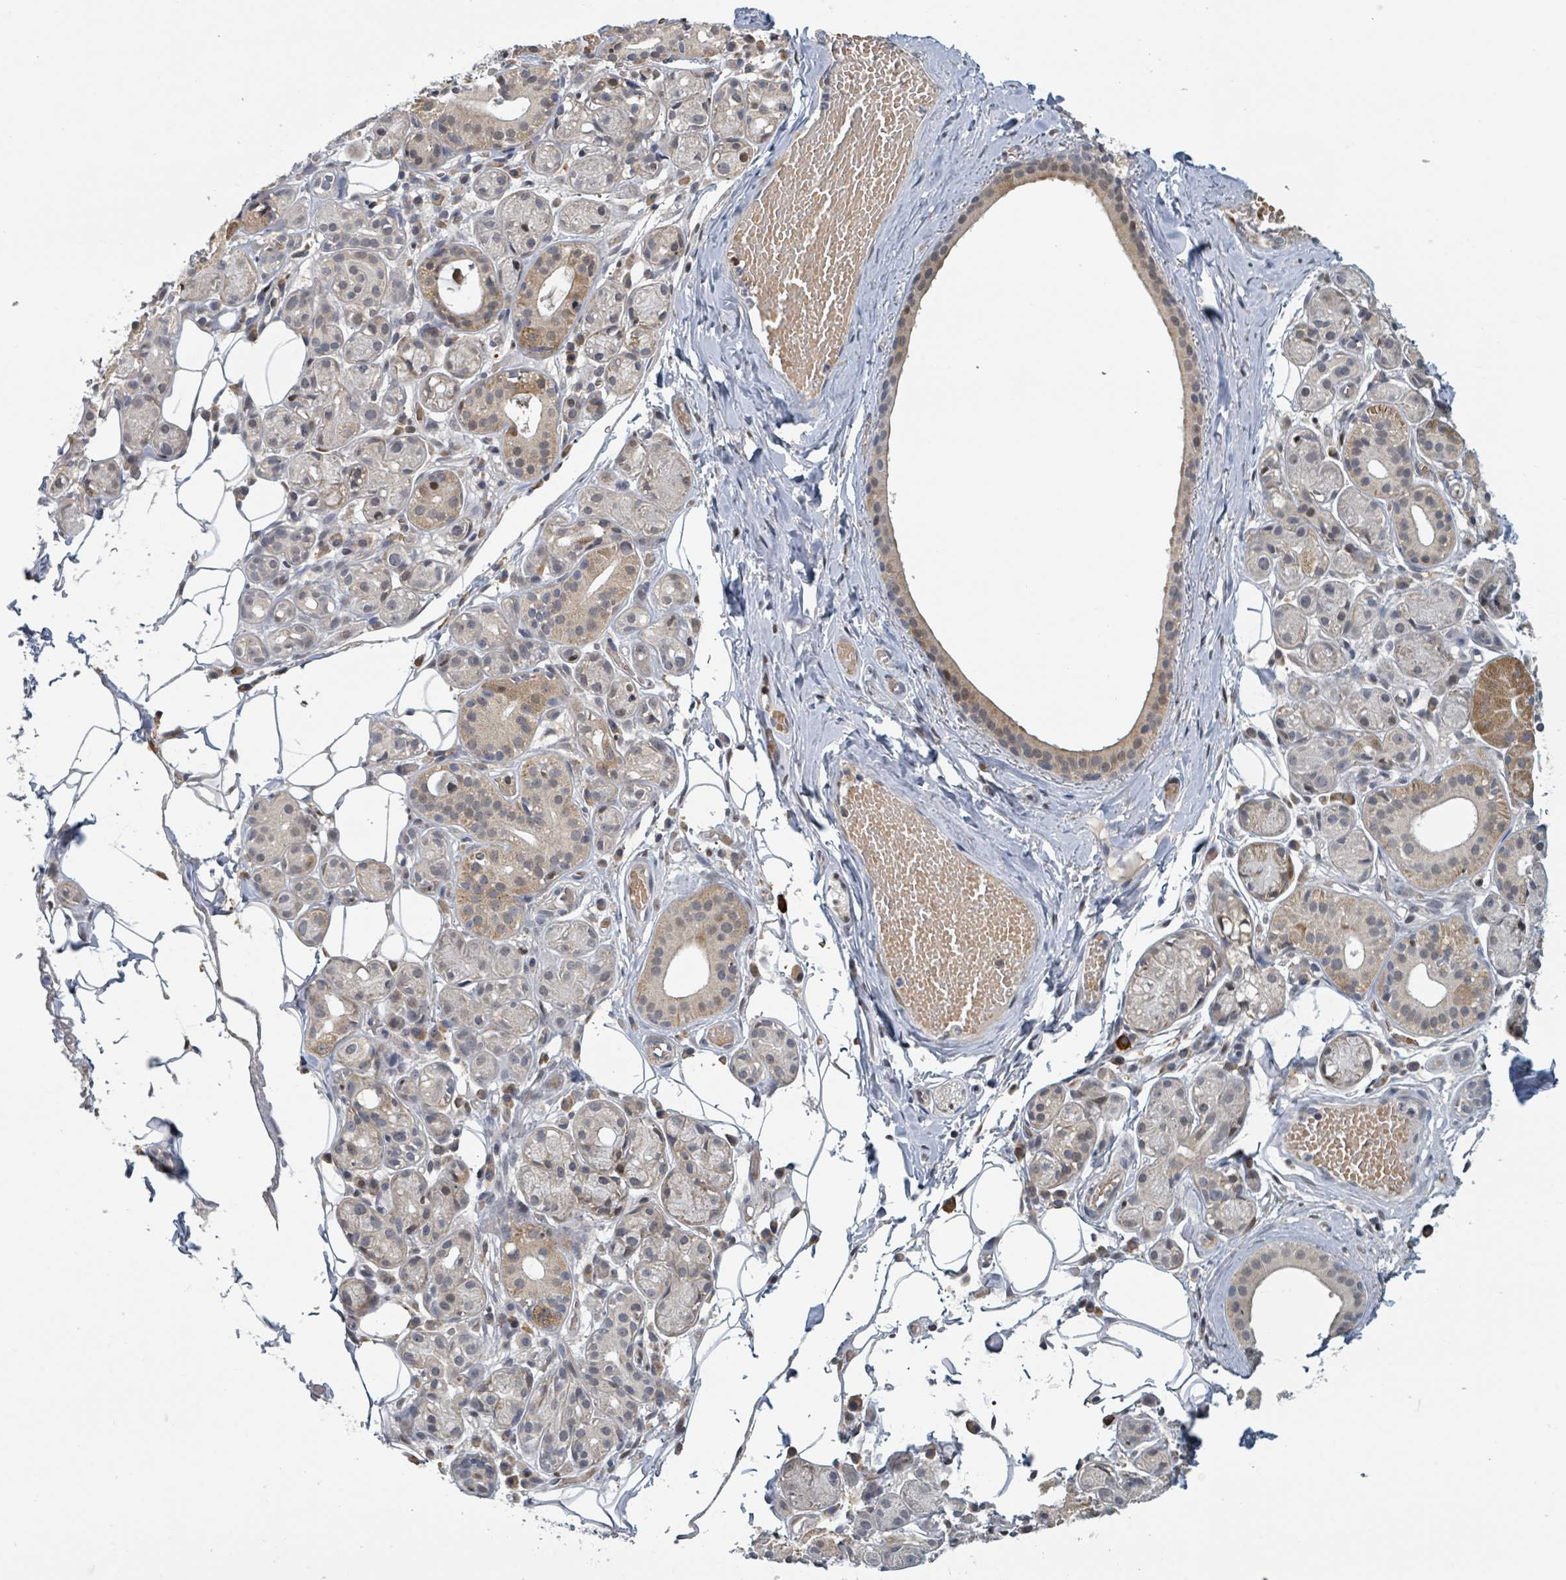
{"staining": {"intensity": "moderate", "quantity": "25%-75%", "location": "cytoplasmic/membranous,nuclear"}, "tissue": "salivary gland", "cell_type": "Glandular cells", "image_type": "normal", "snomed": [{"axis": "morphology", "description": "Normal tissue, NOS"}, {"axis": "topography", "description": "Salivary gland"}], "caption": "Human salivary gland stained with a protein marker shows moderate staining in glandular cells.", "gene": "HIVEP1", "patient": {"sex": "male", "age": 82}}